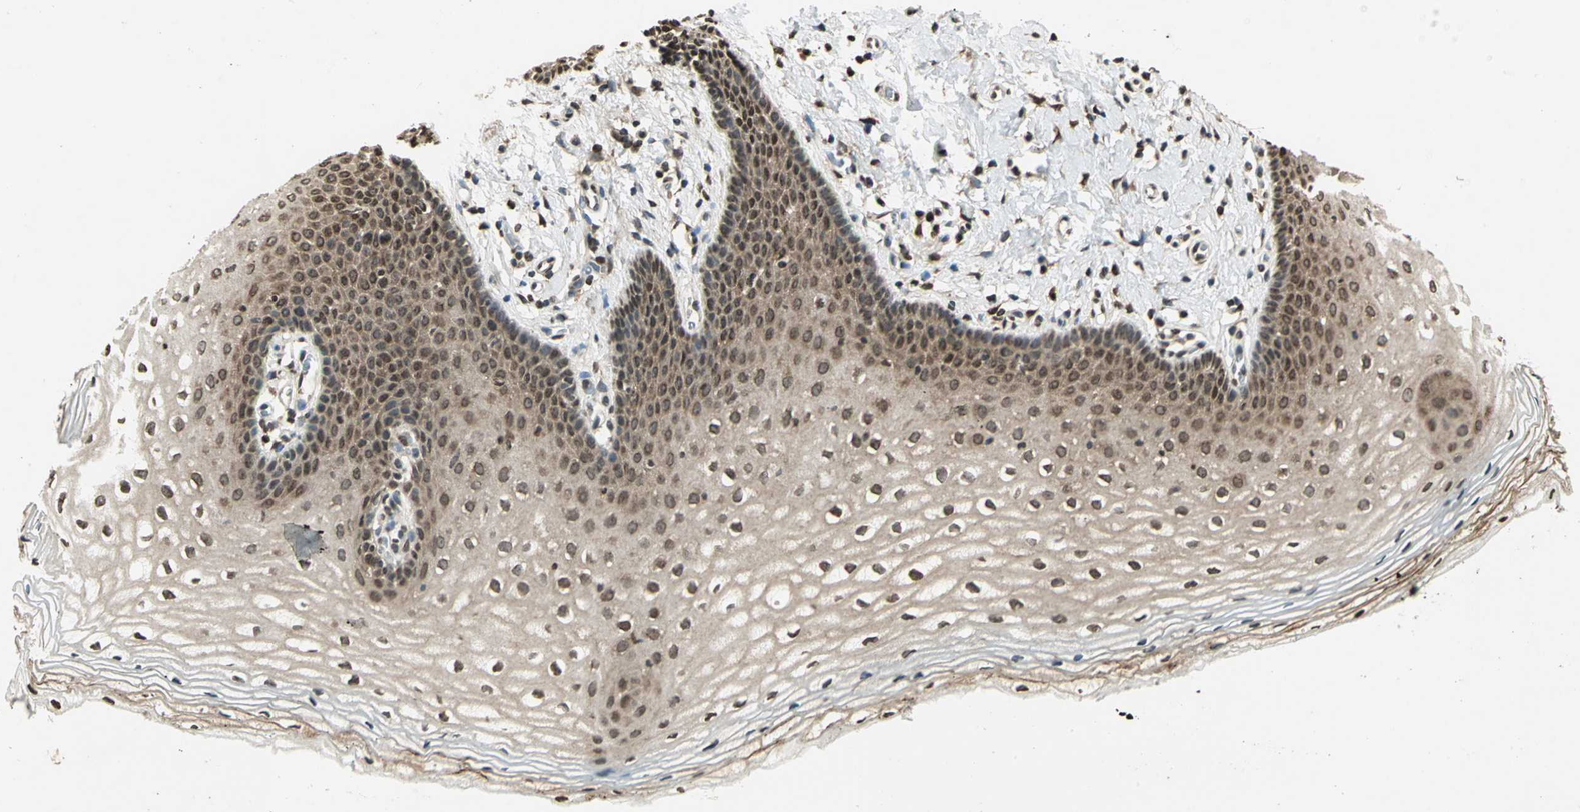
{"staining": {"intensity": "moderate", "quantity": "25%-75%", "location": "cytoplasmic/membranous"}, "tissue": "vagina", "cell_type": "Squamous epithelial cells", "image_type": "normal", "snomed": [{"axis": "morphology", "description": "Normal tissue, NOS"}, {"axis": "topography", "description": "Vagina"}], "caption": "Protein staining of benign vagina demonstrates moderate cytoplasmic/membranous expression in about 25%-75% of squamous epithelial cells. The protein is shown in brown color, while the nuclei are stained blue.", "gene": "LGALS3", "patient": {"sex": "female", "age": 55}}